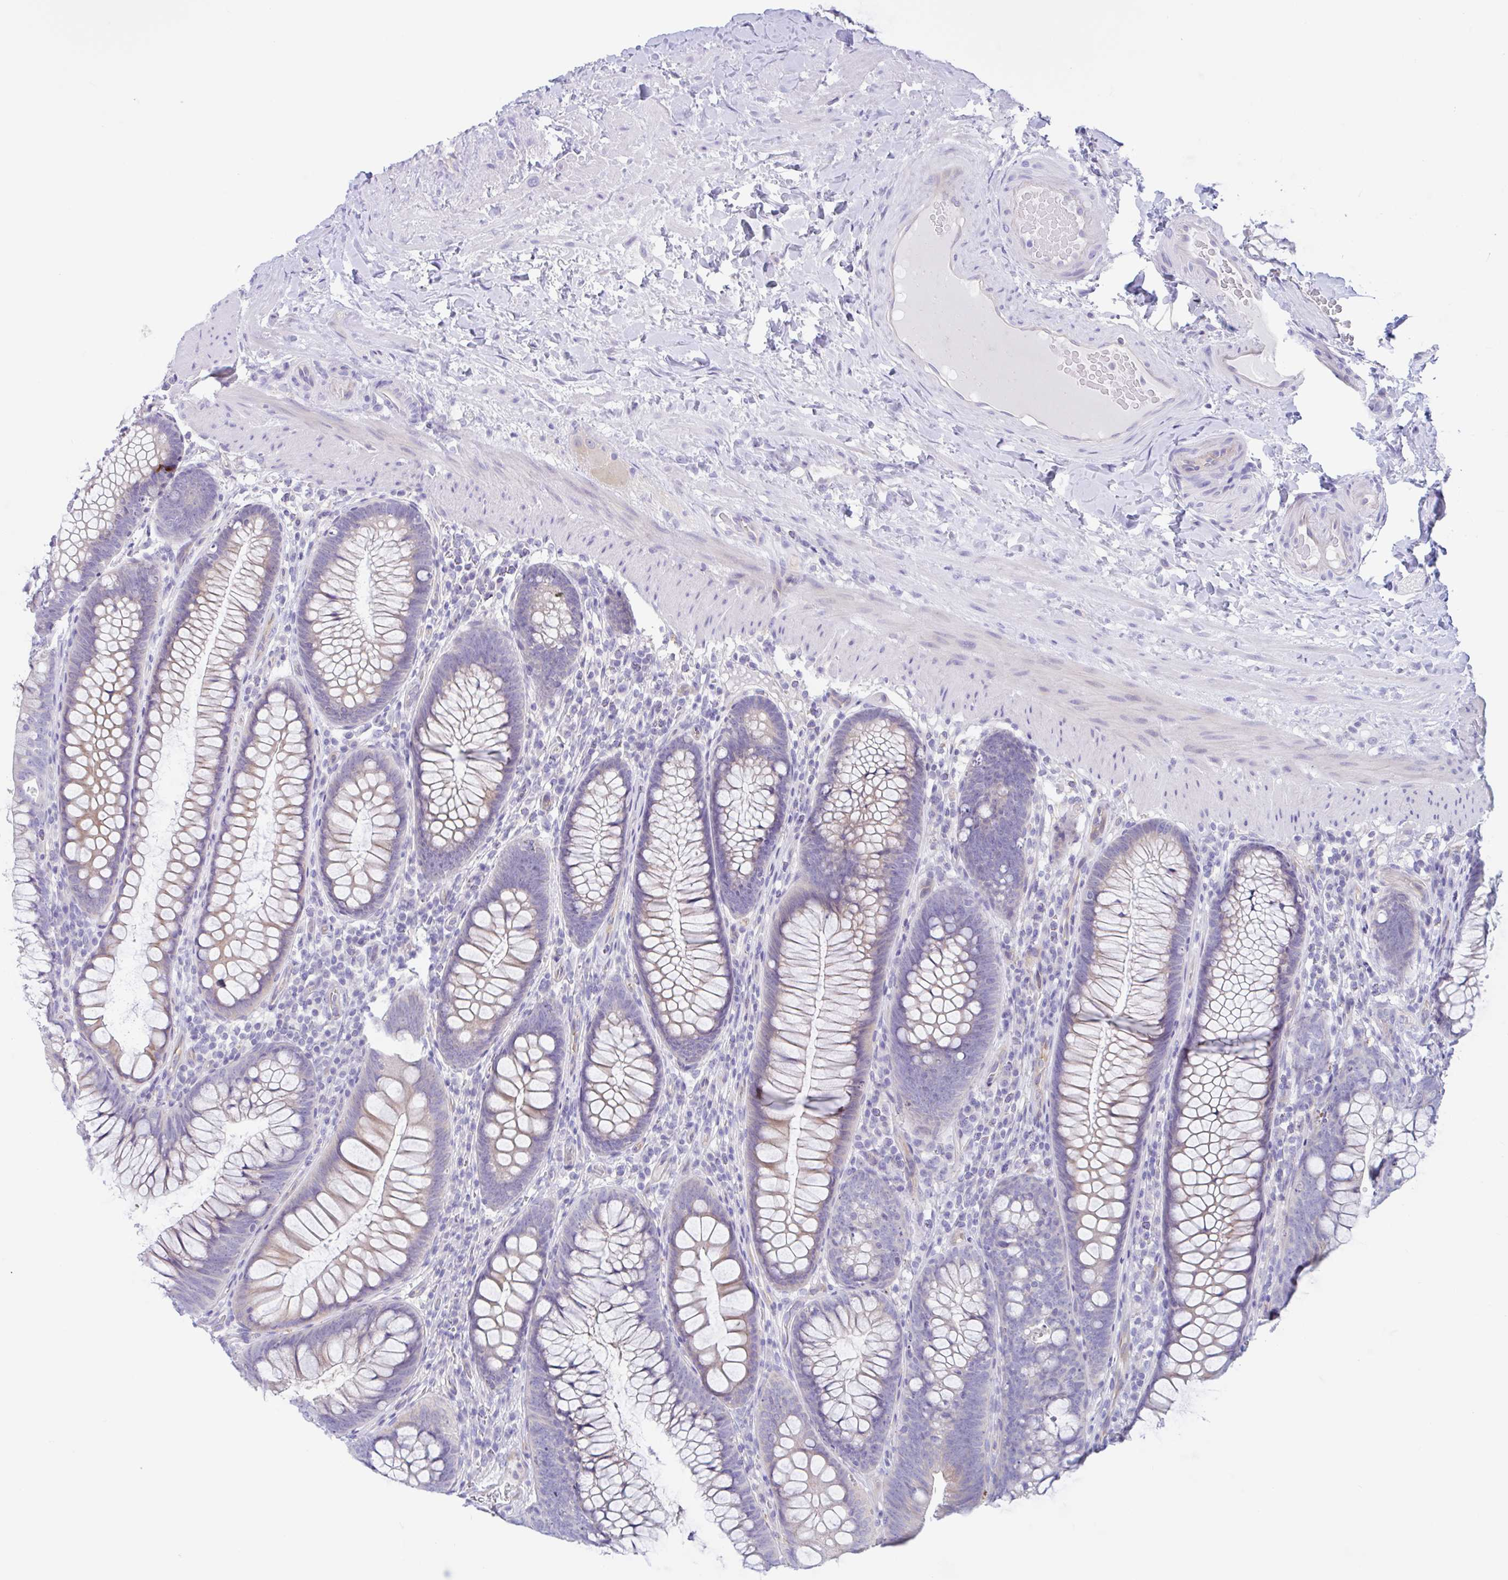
{"staining": {"intensity": "negative", "quantity": "none", "location": "none"}, "tissue": "colon", "cell_type": "Endothelial cells", "image_type": "normal", "snomed": [{"axis": "morphology", "description": "Normal tissue, NOS"}, {"axis": "morphology", "description": "Adenoma, NOS"}, {"axis": "topography", "description": "Soft tissue"}, {"axis": "topography", "description": "Colon"}], "caption": "Image shows no significant protein positivity in endothelial cells of unremarkable colon.", "gene": "OR6N2", "patient": {"sex": "male", "age": 47}}